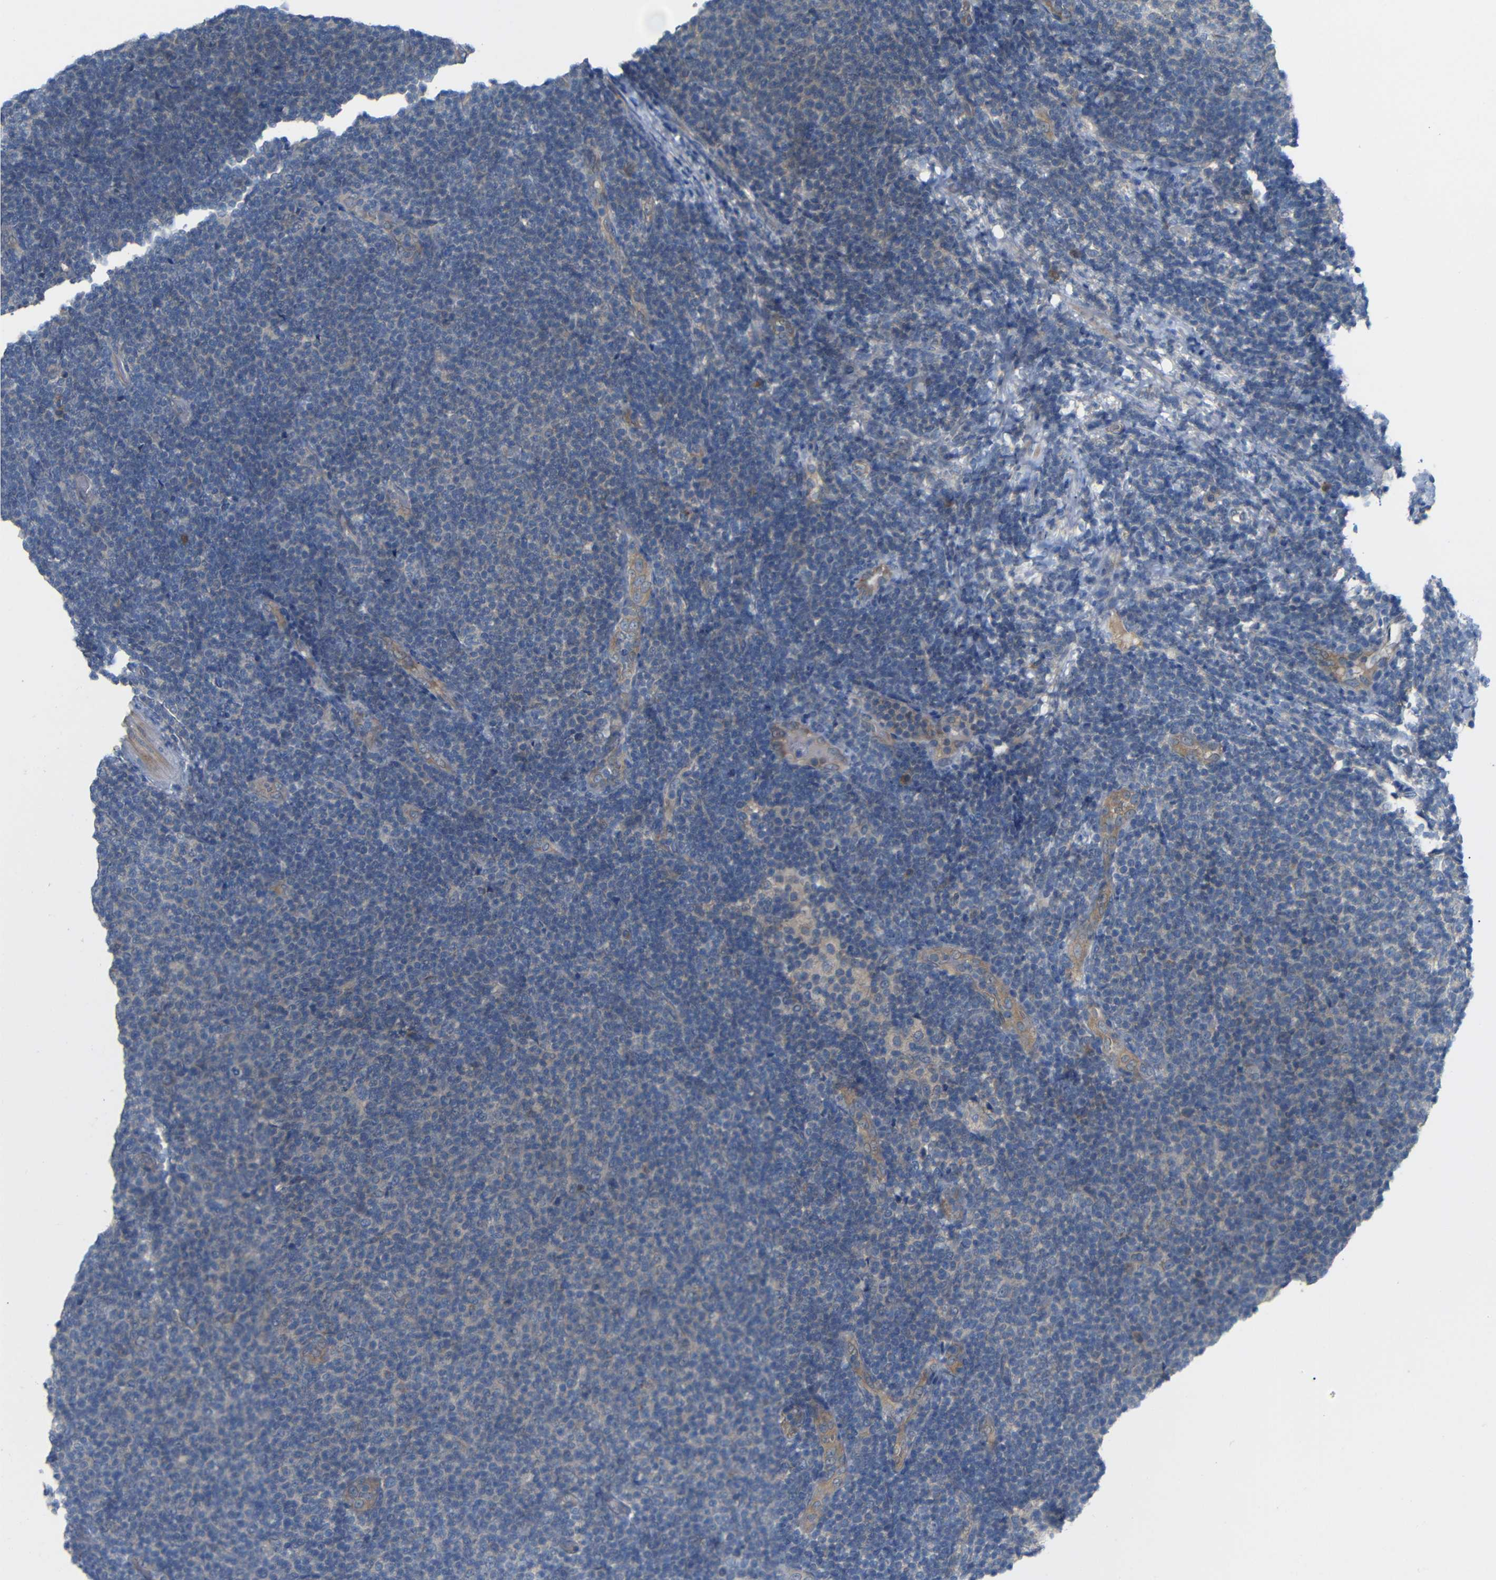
{"staining": {"intensity": "negative", "quantity": "none", "location": "none"}, "tissue": "lymphoma", "cell_type": "Tumor cells", "image_type": "cancer", "snomed": [{"axis": "morphology", "description": "Malignant lymphoma, non-Hodgkin's type, Low grade"}, {"axis": "topography", "description": "Lymph node"}], "caption": "IHC of human low-grade malignant lymphoma, non-Hodgkin's type reveals no positivity in tumor cells.", "gene": "TBC1D32", "patient": {"sex": "male", "age": 66}}